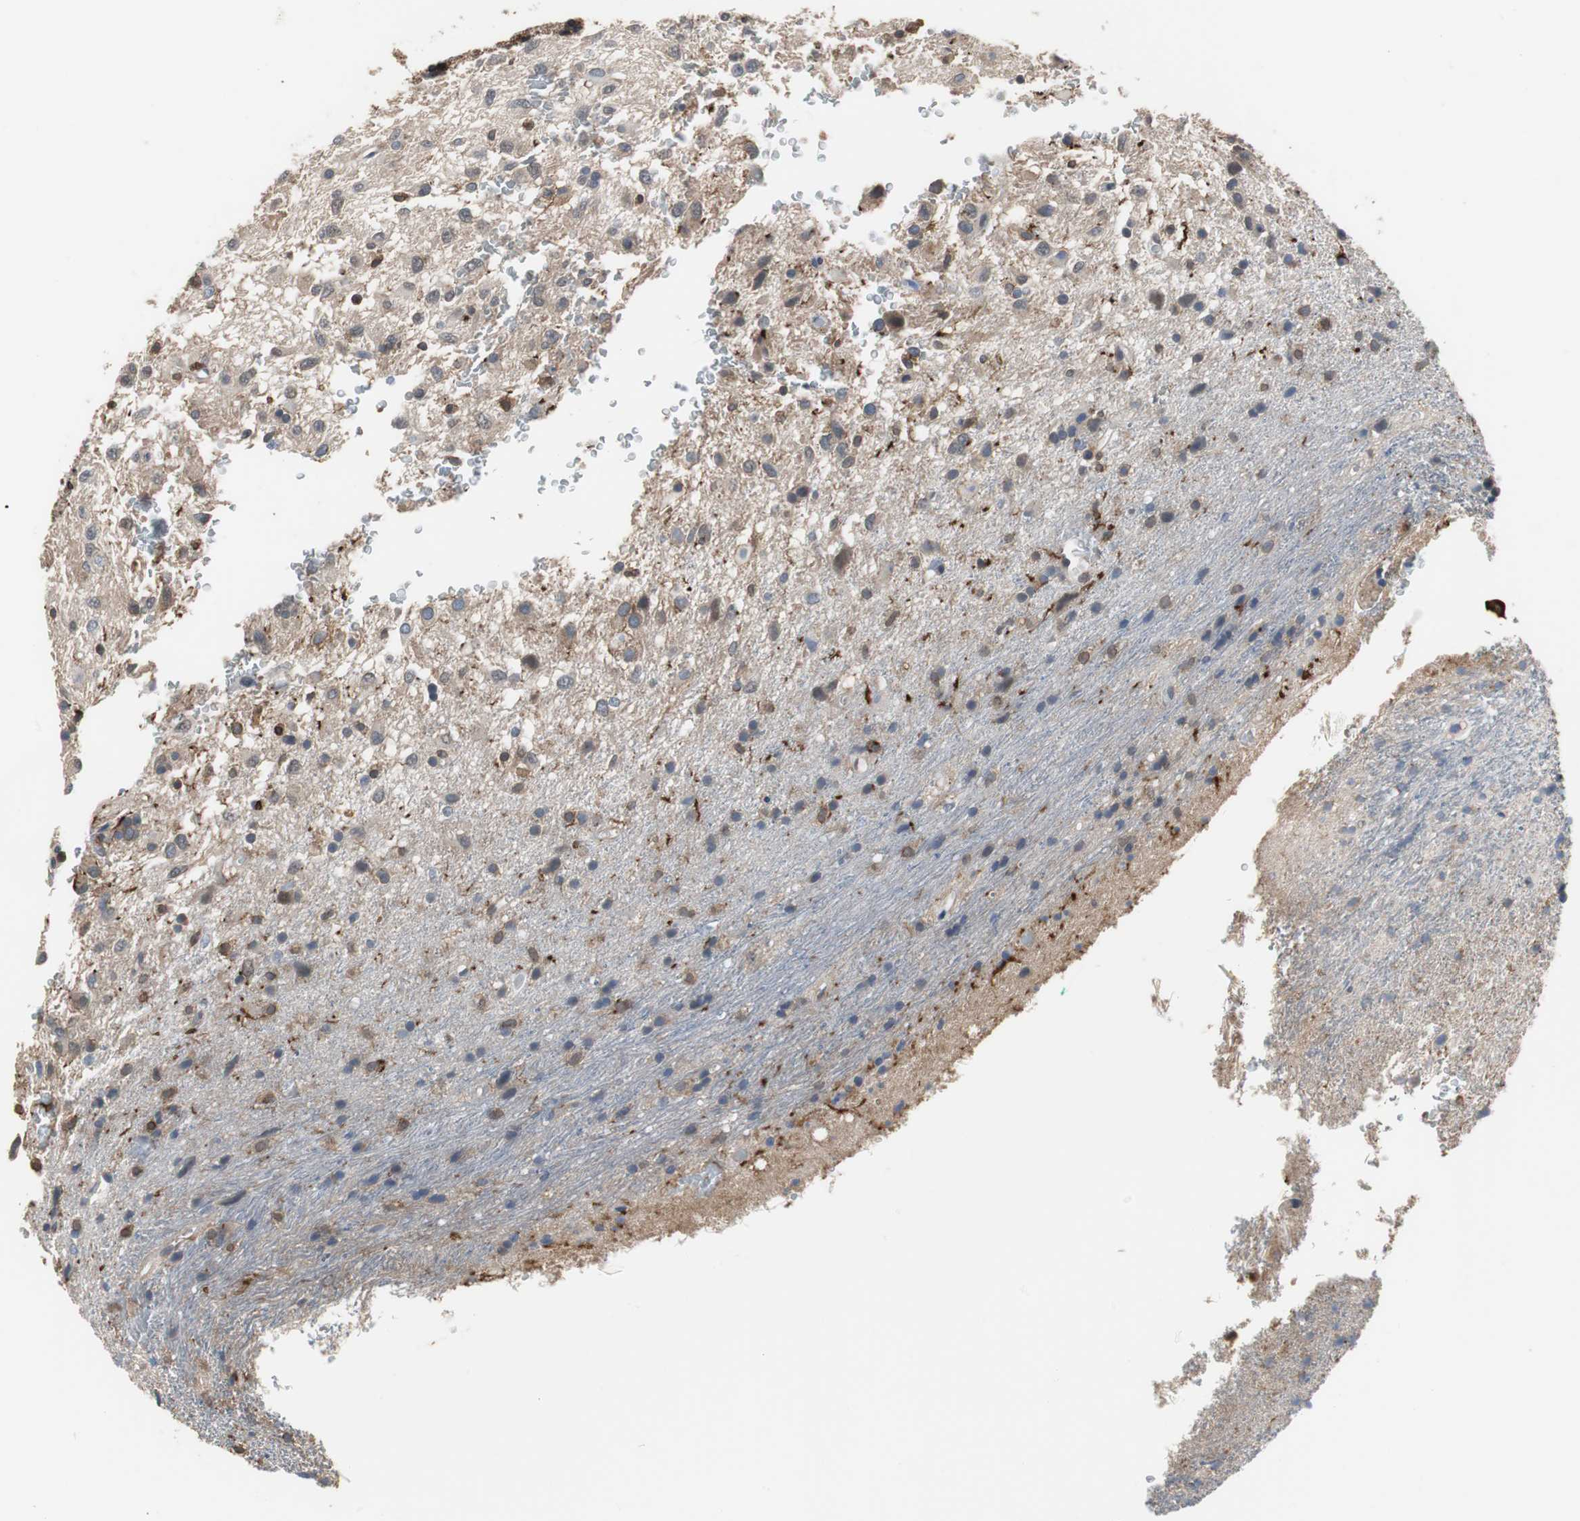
{"staining": {"intensity": "moderate", "quantity": "25%-75%", "location": "cytoplasmic/membranous,nuclear"}, "tissue": "glioma", "cell_type": "Tumor cells", "image_type": "cancer", "snomed": [{"axis": "morphology", "description": "Glioma, malignant, Low grade"}, {"axis": "topography", "description": "Brain"}], "caption": "Glioma stained with a protein marker demonstrates moderate staining in tumor cells.", "gene": "ANXA4", "patient": {"sex": "male", "age": 77}}